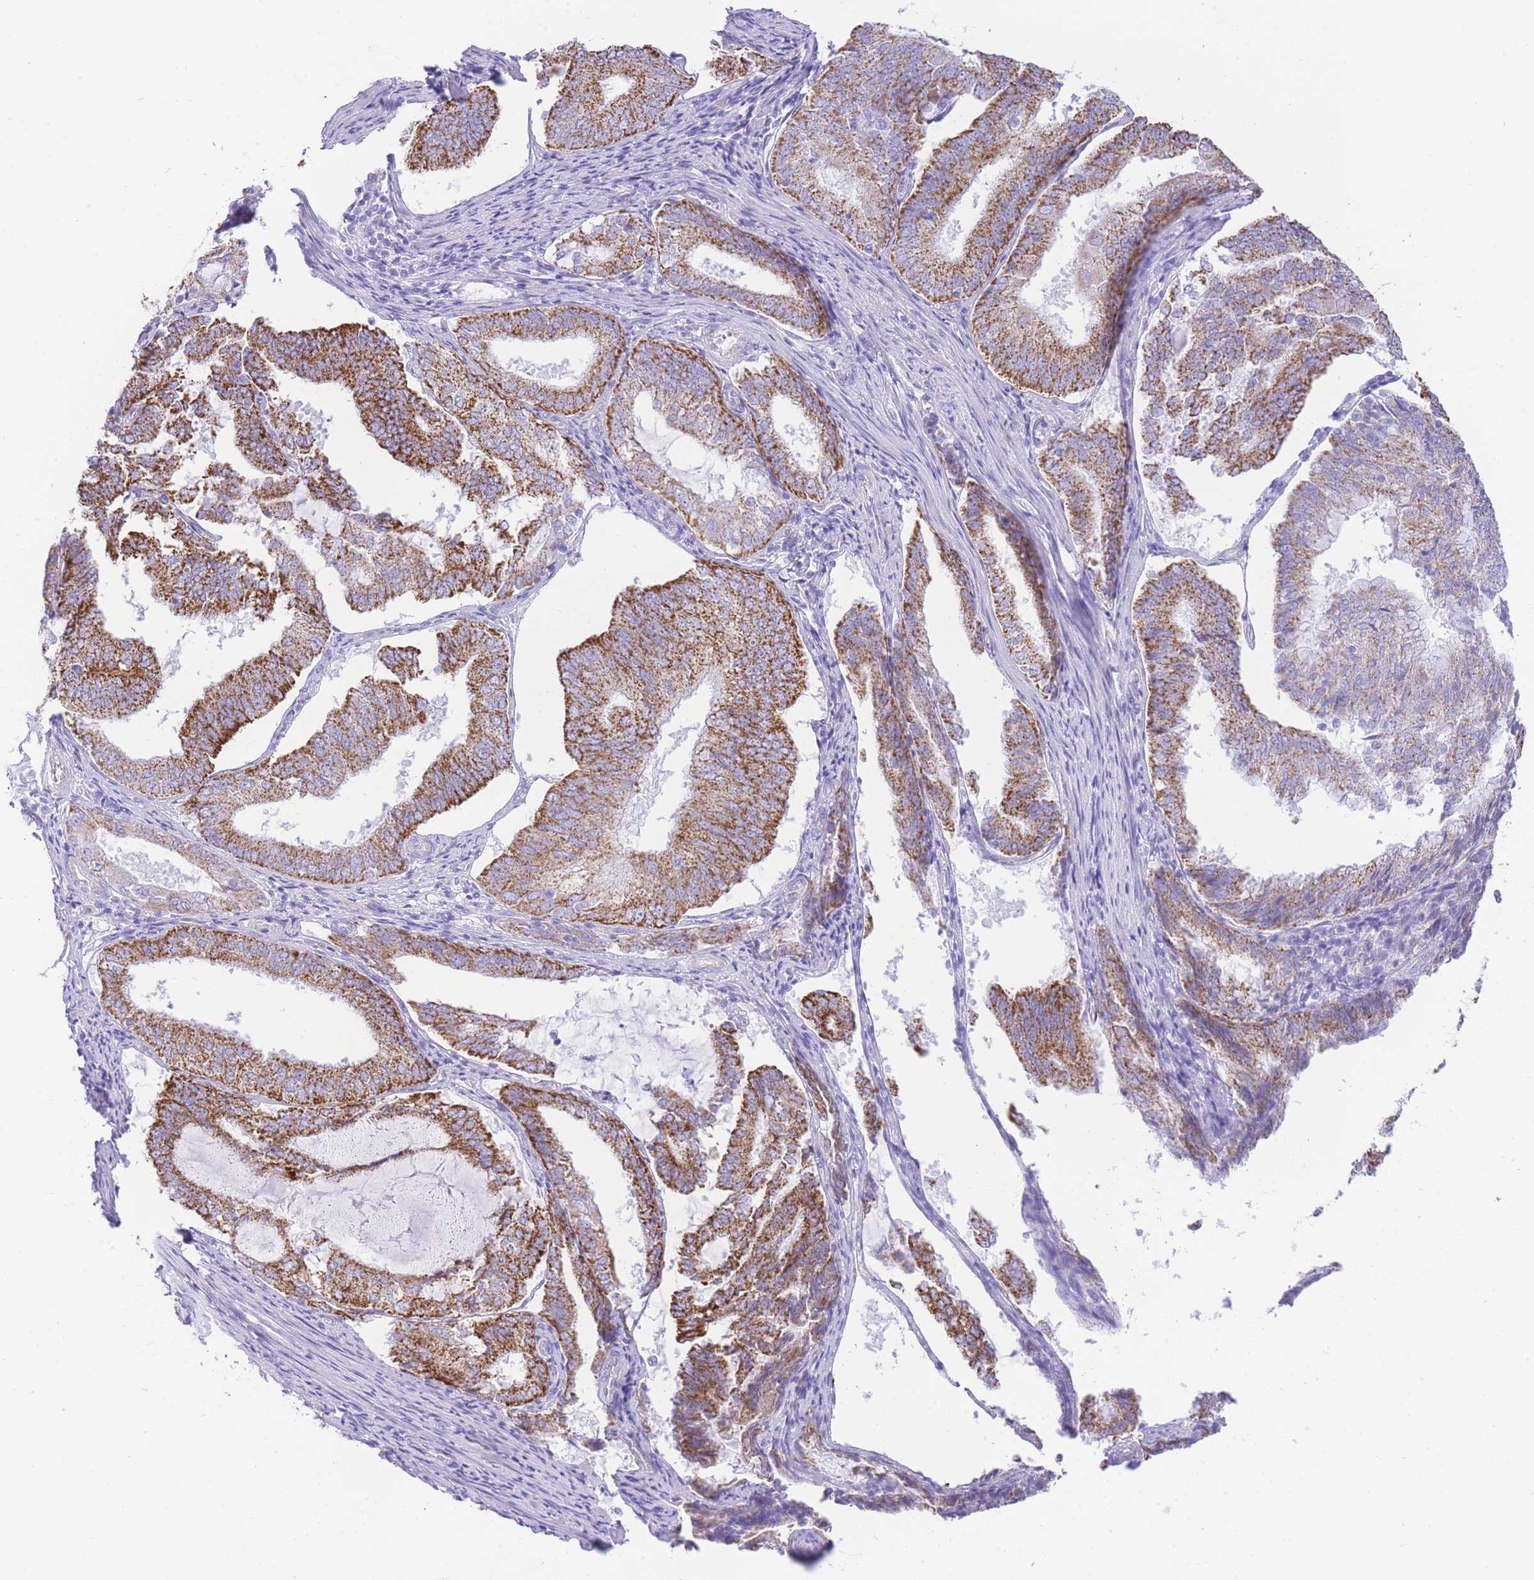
{"staining": {"intensity": "moderate", "quantity": ">75%", "location": "cytoplasmic/membranous"}, "tissue": "endometrial cancer", "cell_type": "Tumor cells", "image_type": "cancer", "snomed": [{"axis": "morphology", "description": "Adenocarcinoma, NOS"}, {"axis": "topography", "description": "Endometrium"}], "caption": "Endometrial adenocarcinoma stained with a protein marker reveals moderate staining in tumor cells.", "gene": "ACSM4", "patient": {"sex": "female", "age": 81}}